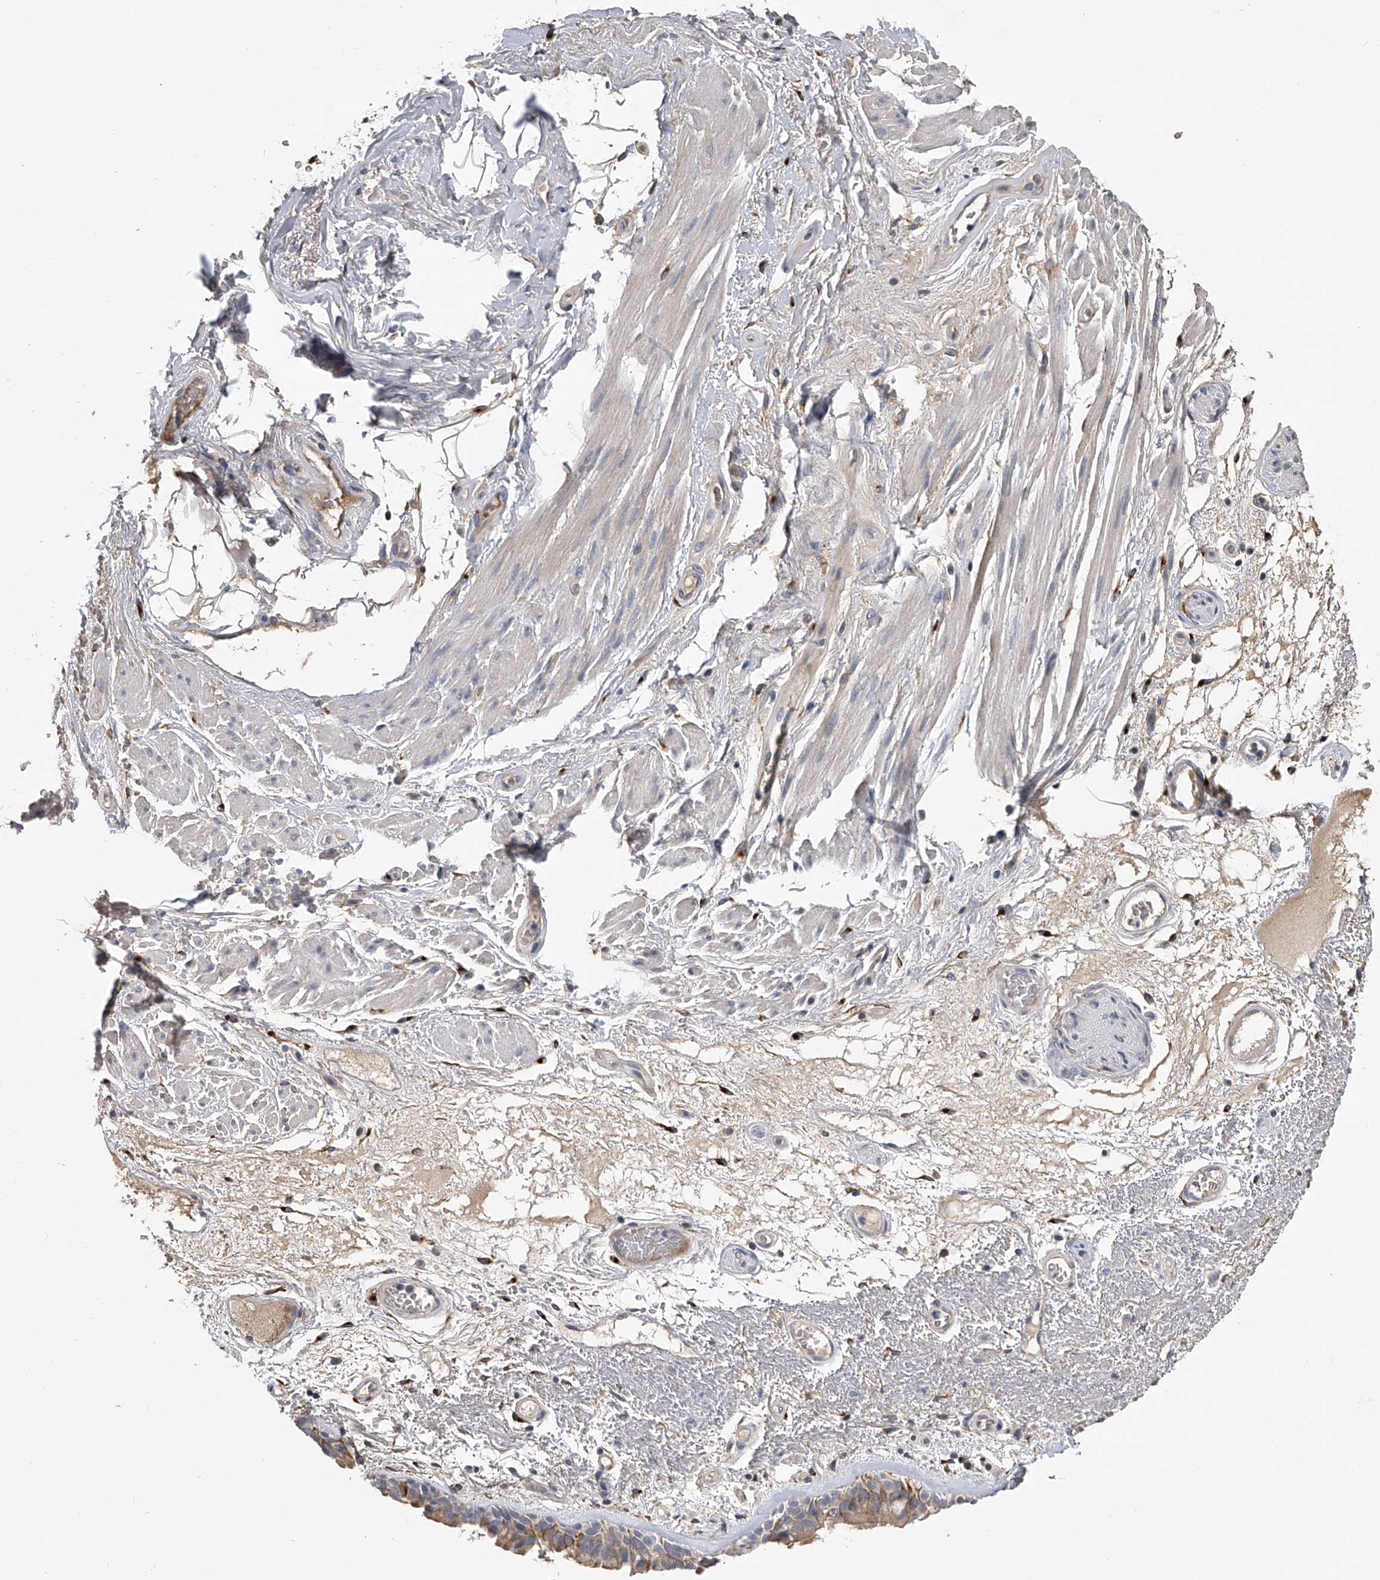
{"staining": {"intensity": "moderate", "quantity": ">75%", "location": "cytoplasmic/membranous"}, "tissue": "bronchus", "cell_type": "Respiratory epithelial cells", "image_type": "normal", "snomed": [{"axis": "morphology", "description": "Normal tissue, NOS"}, {"axis": "morphology", "description": "Squamous cell carcinoma, NOS"}, {"axis": "topography", "description": "Lymph node"}, {"axis": "topography", "description": "Bronchus"}, {"axis": "topography", "description": "Lung"}], "caption": "An image showing moderate cytoplasmic/membranous positivity in approximately >75% of respiratory epithelial cells in normal bronchus, as visualized by brown immunohistochemical staining.", "gene": "MDN1", "patient": {"sex": "male", "age": 66}}